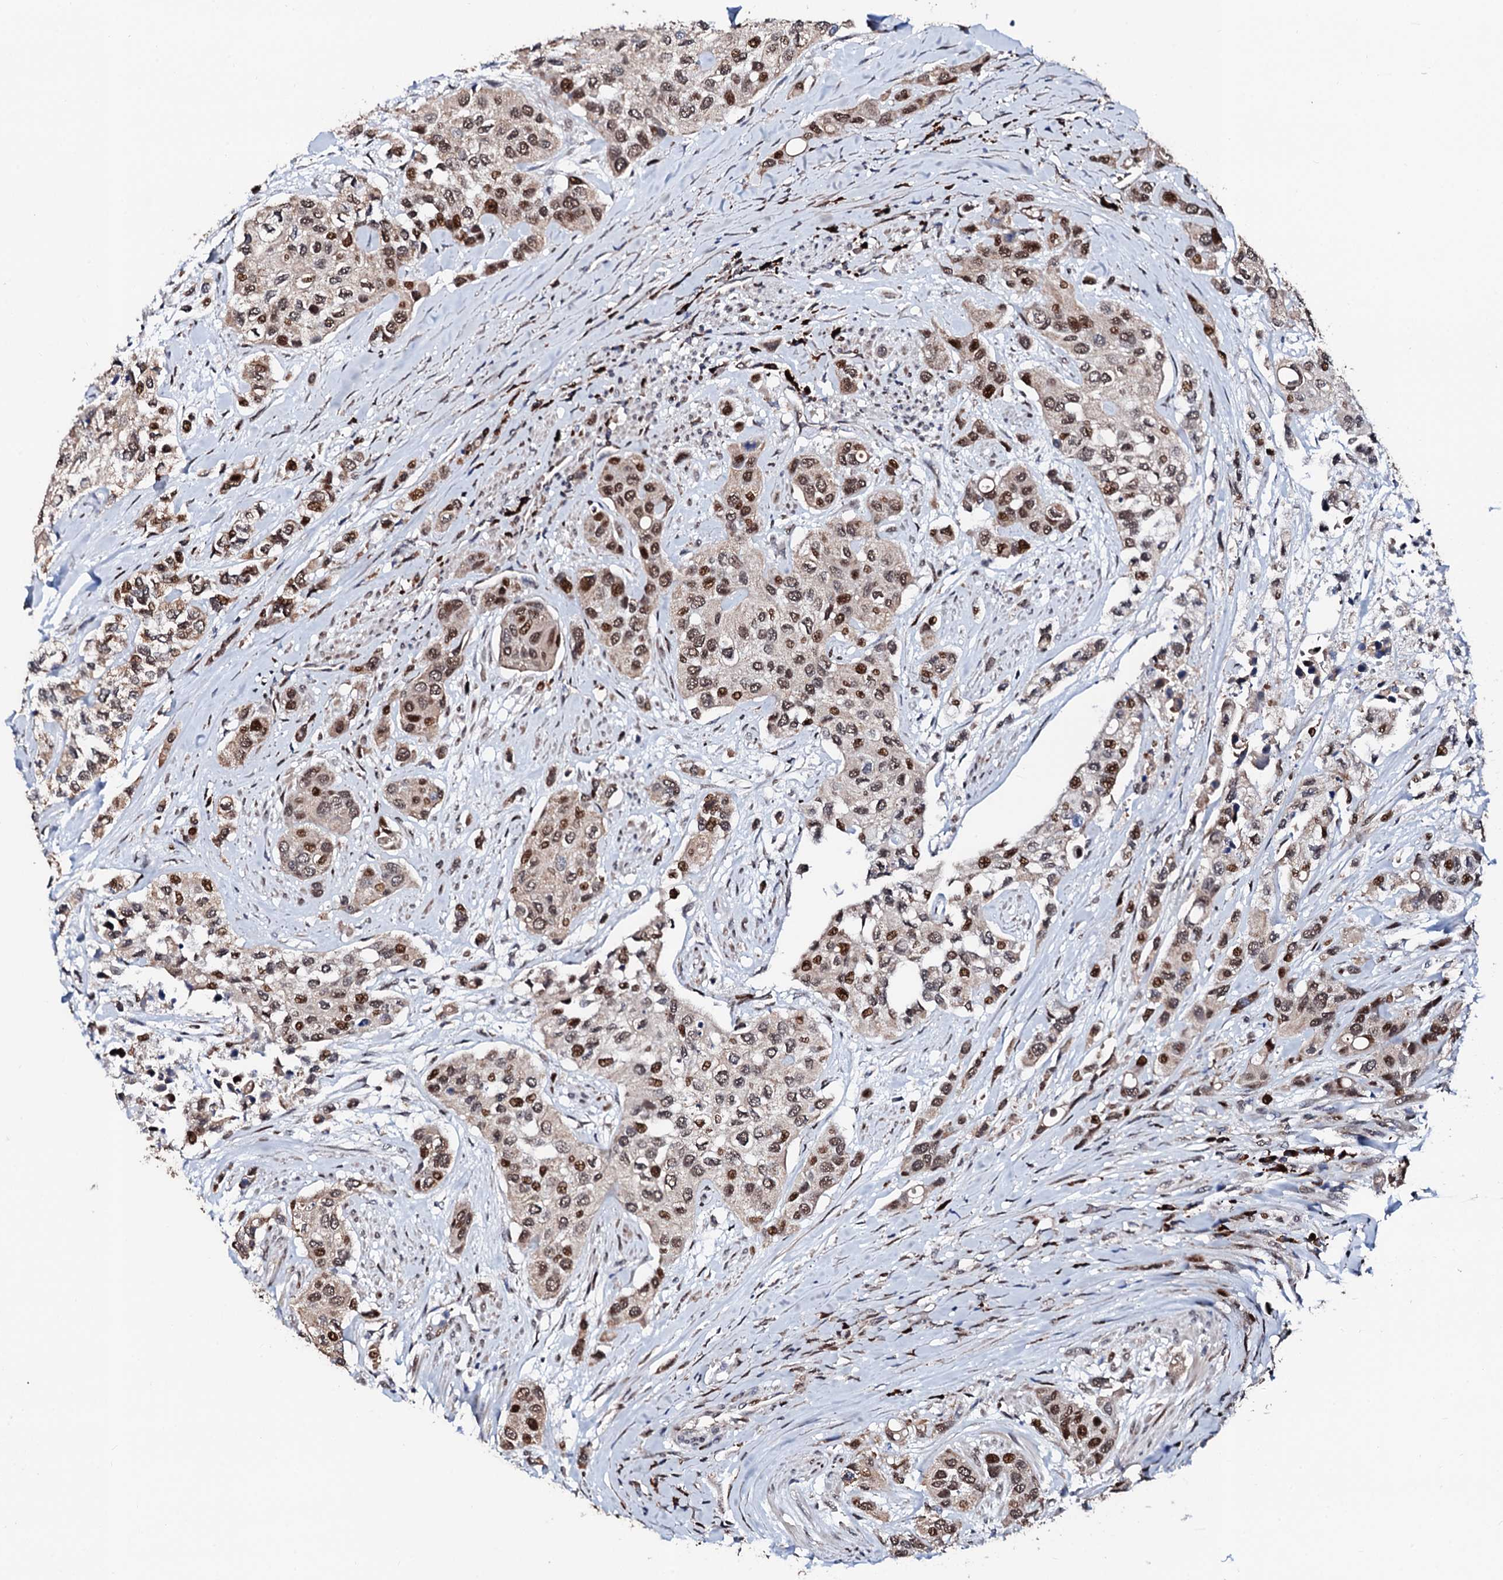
{"staining": {"intensity": "moderate", "quantity": ">75%", "location": "nuclear"}, "tissue": "urothelial cancer", "cell_type": "Tumor cells", "image_type": "cancer", "snomed": [{"axis": "morphology", "description": "Normal tissue, NOS"}, {"axis": "morphology", "description": "Urothelial carcinoma, High grade"}, {"axis": "topography", "description": "Vascular tissue"}, {"axis": "topography", "description": "Urinary bladder"}], "caption": "A high-resolution photomicrograph shows IHC staining of urothelial cancer, which demonstrates moderate nuclear expression in approximately >75% of tumor cells.", "gene": "KIF18A", "patient": {"sex": "female", "age": 56}}